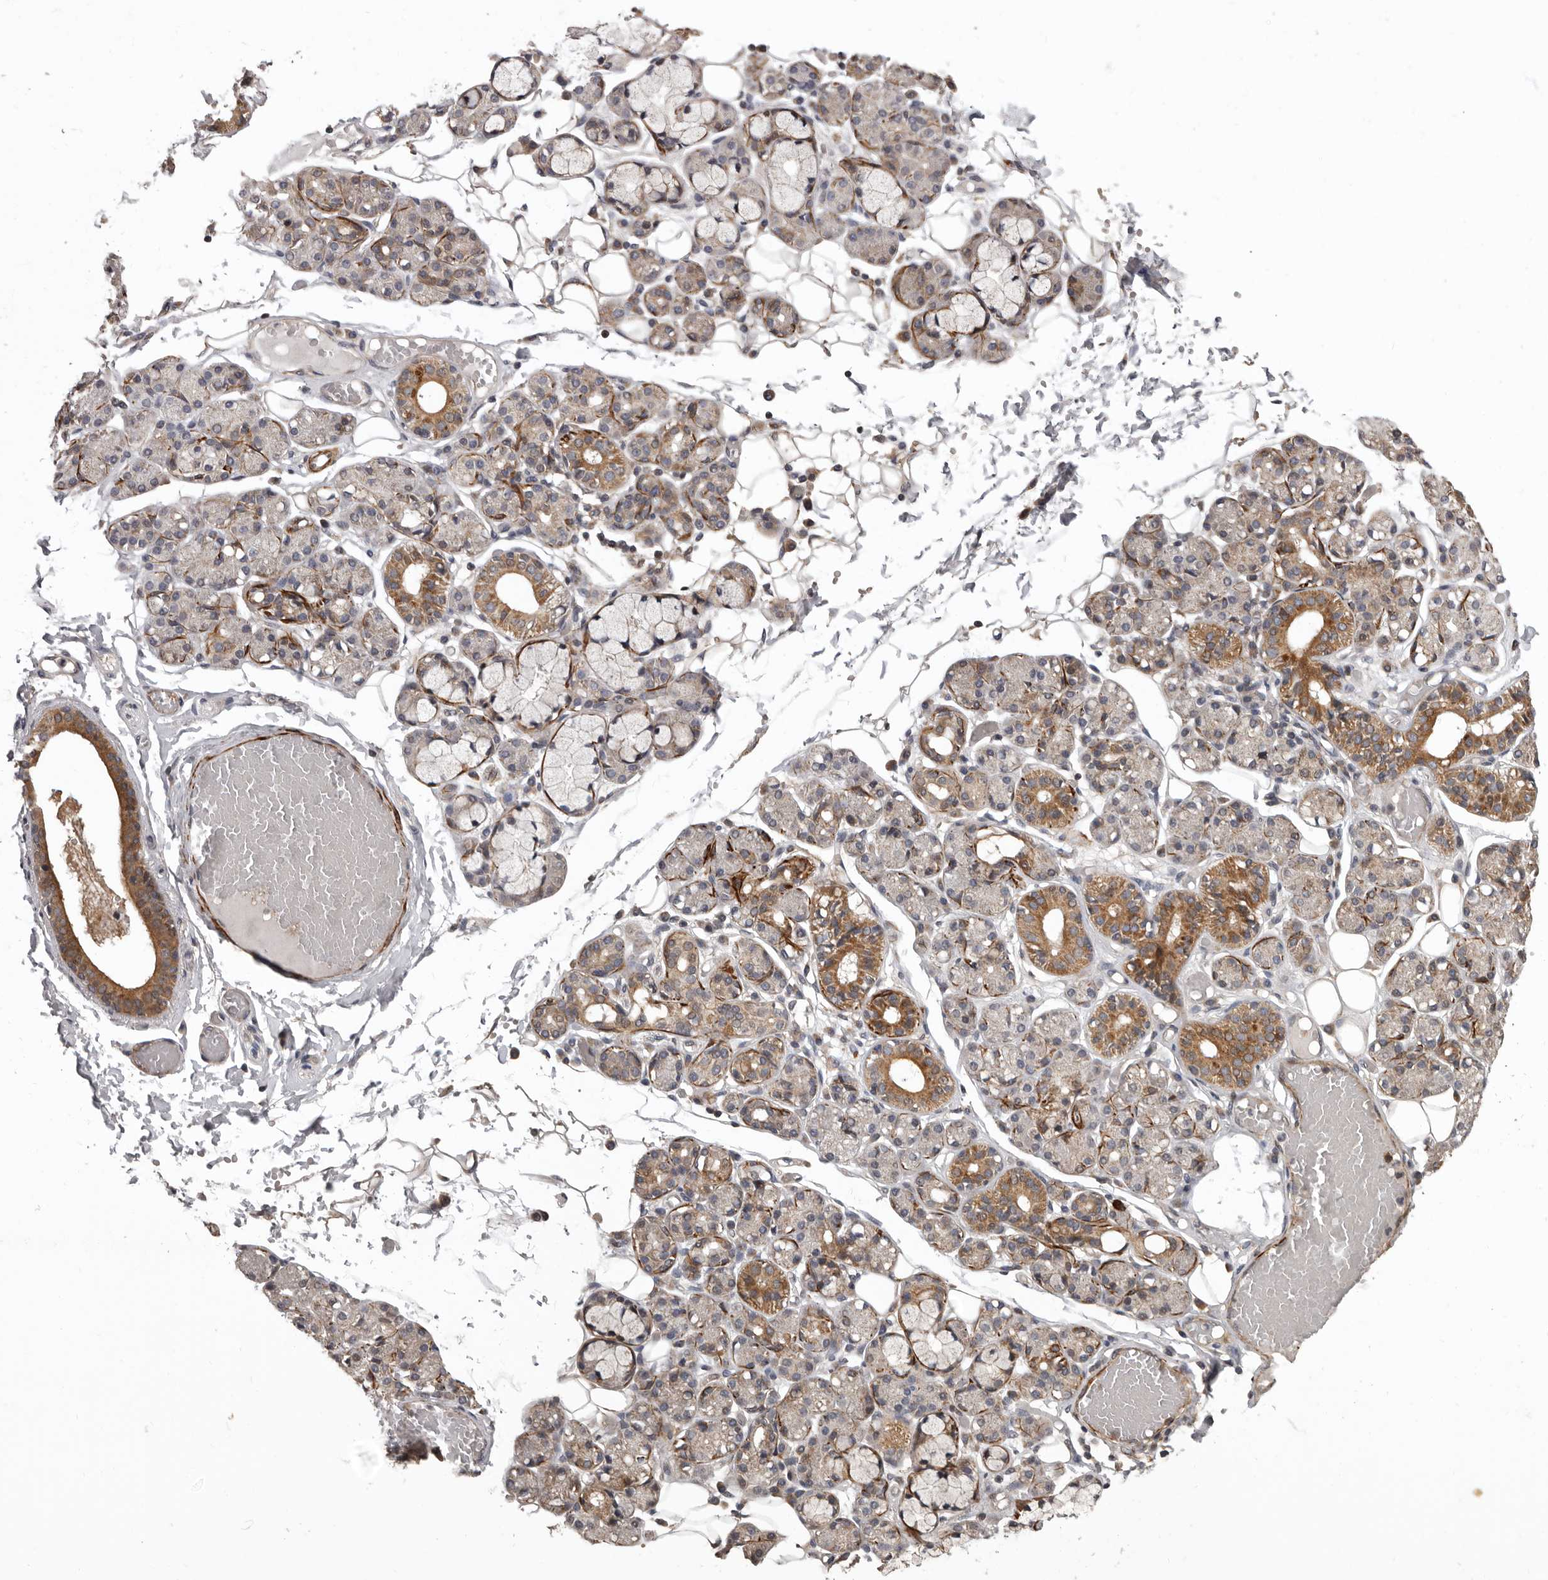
{"staining": {"intensity": "moderate", "quantity": "25%-75%", "location": "cytoplasmic/membranous"}, "tissue": "salivary gland", "cell_type": "Glandular cells", "image_type": "normal", "snomed": [{"axis": "morphology", "description": "Normal tissue, NOS"}, {"axis": "topography", "description": "Salivary gland"}], "caption": "Immunohistochemistry staining of benign salivary gland, which reveals medium levels of moderate cytoplasmic/membranous positivity in about 25%-75% of glandular cells indicating moderate cytoplasmic/membranous protein expression. The staining was performed using DAB (brown) for protein detection and nuclei were counterstained in hematoxylin (blue).", "gene": "FGFR4", "patient": {"sex": "male", "age": 63}}